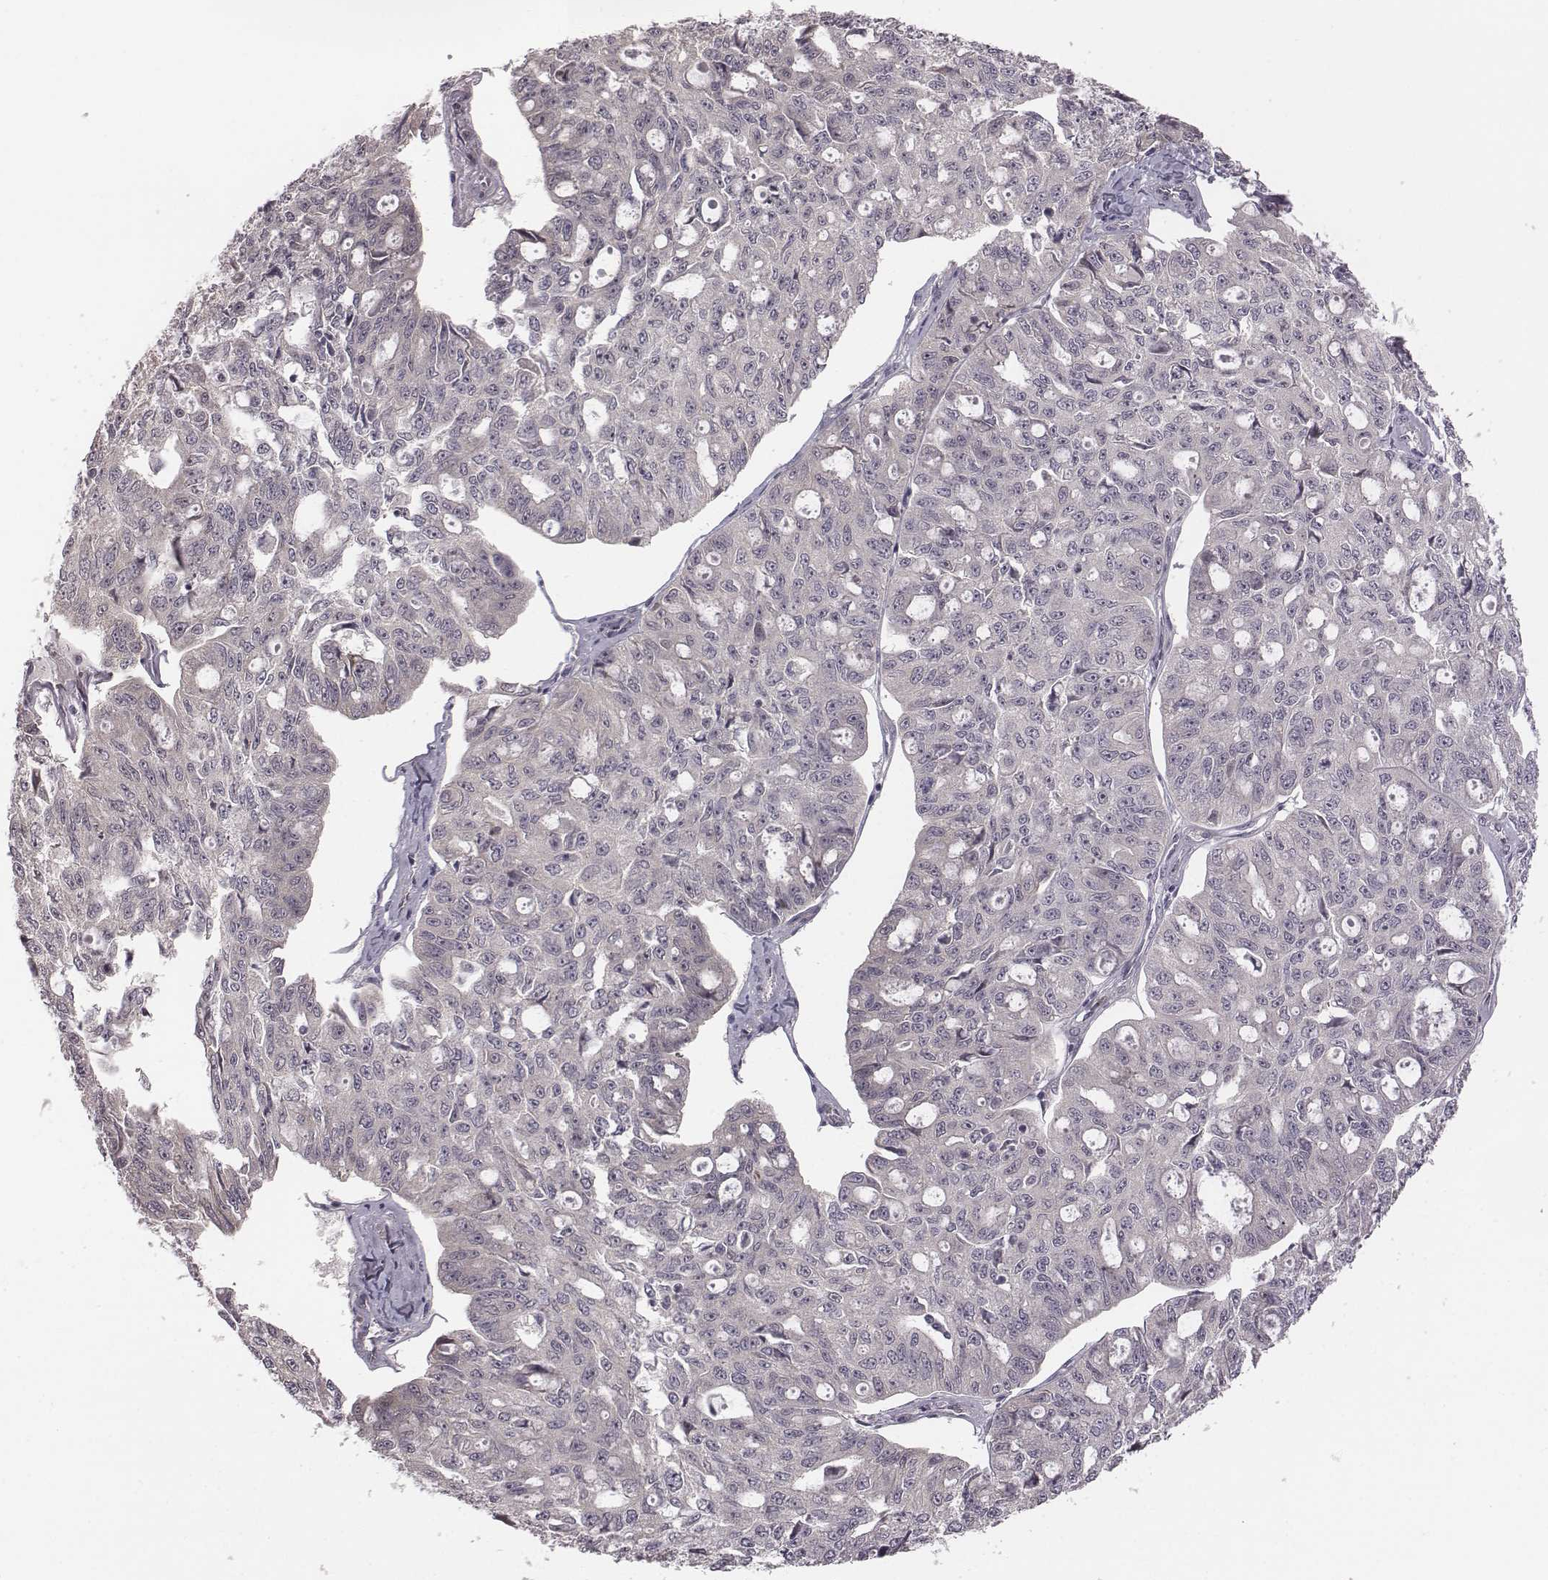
{"staining": {"intensity": "negative", "quantity": "none", "location": "none"}, "tissue": "ovarian cancer", "cell_type": "Tumor cells", "image_type": "cancer", "snomed": [{"axis": "morphology", "description": "Carcinoma, endometroid"}, {"axis": "topography", "description": "Ovary"}], "caption": "High power microscopy histopathology image of an immunohistochemistry image of endometroid carcinoma (ovarian), revealing no significant expression in tumor cells. Brightfield microscopy of IHC stained with DAB (3,3'-diaminobenzidine) (brown) and hematoxylin (blue), captured at high magnification.", "gene": "BICDL1", "patient": {"sex": "female", "age": 65}}